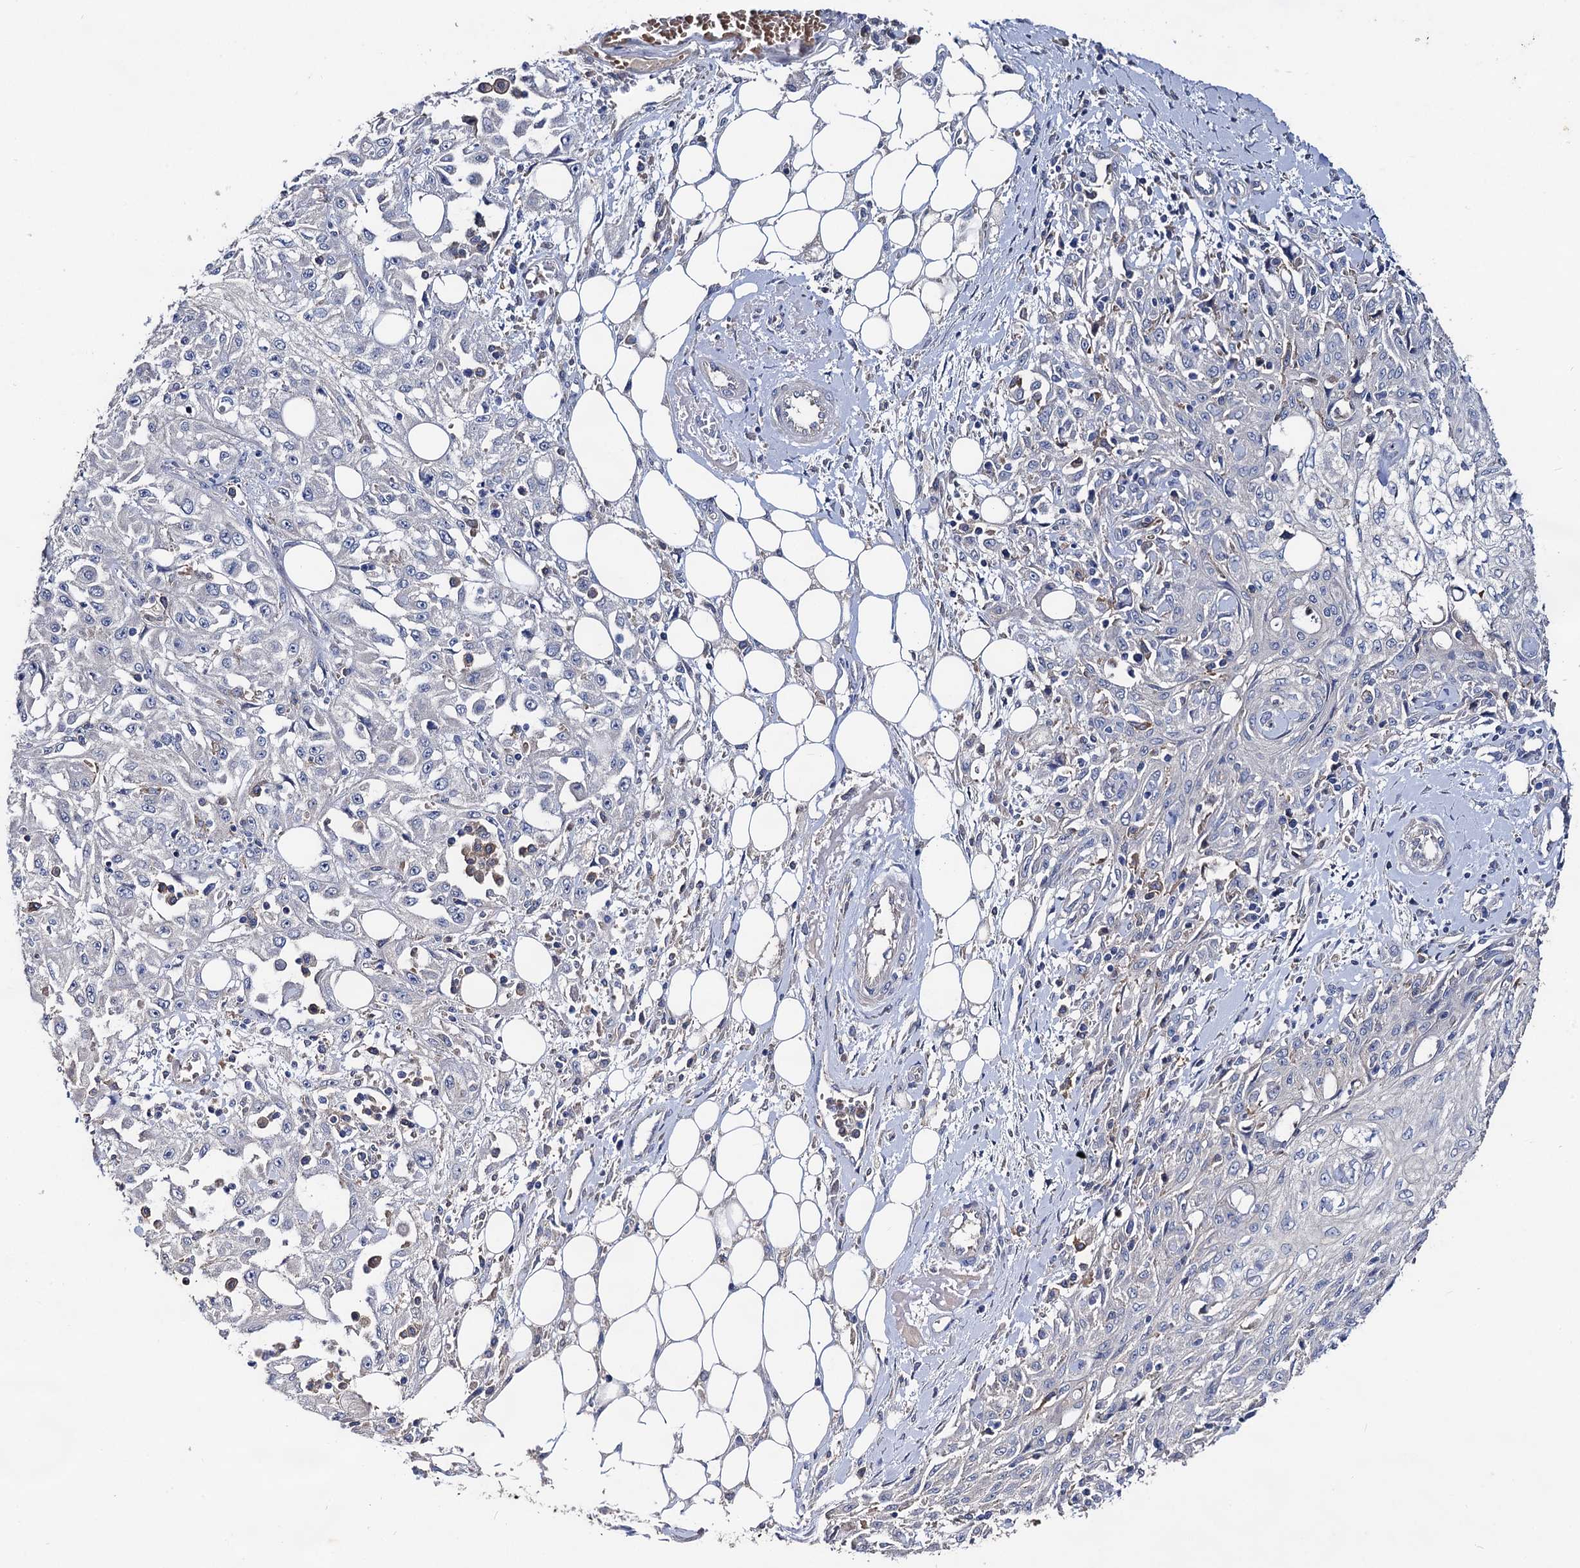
{"staining": {"intensity": "negative", "quantity": "none", "location": "none"}, "tissue": "skin cancer", "cell_type": "Tumor cells", "image_type": "cancer", "snomed": [{"axis": "morphology", "description": "Squamous cell carcinoma, NOS"}, {"axis": "morphology", "description": "Squamous cell carcinoma, metastatic, NOS"}, {"axis": "topography", "description": "Skin"}, {"axis": "topography", "description": "Lymph node"}], "caption": "Human skin cancer (metastatic squamous cell carcinoma) stained for a protein using IHC shows no positivity in tumor cells.", "gene": "HVCN1", "patient": {"sex": "male", "age": 75}}